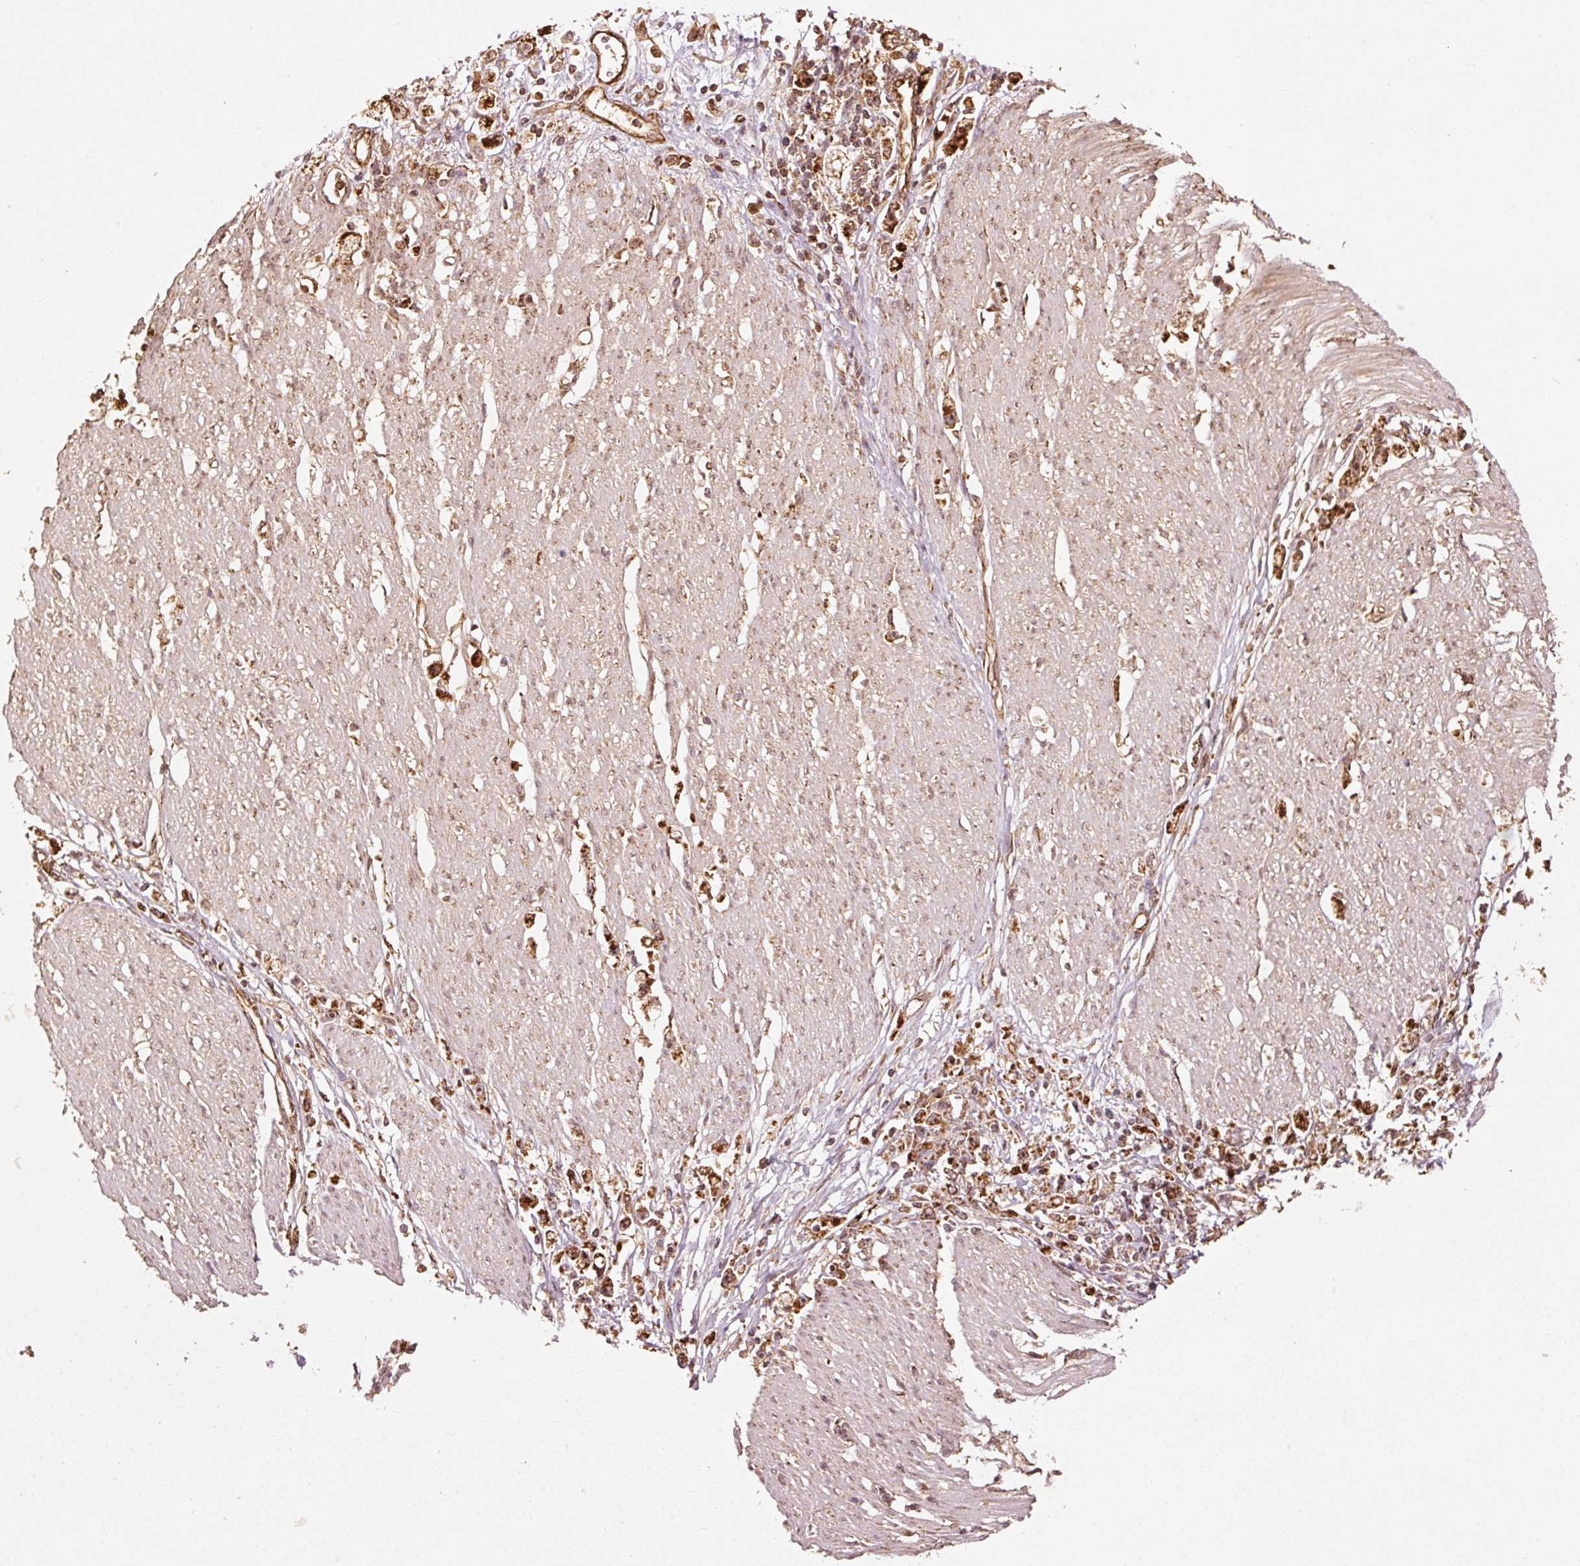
{"staining": {"intensity": "strong", "quantity": ">75%", "location": "cytoplasmic/membranous"}, "tissue": "stomach cancer", "cell_type": "Tumor cells", "image_type": "cancer", "snomed": [{"axis": "morphology", "description": "Adenocarcinoma, NOS"}, {"axis": "topography", "description": "Stomach"}], "caption": "The photomicrograph exhibits staining of stomach cancer, revealing strong cytoplasmic/membranous protein positivity (brown color) within tumor cells.", "gene": "MRPL16", "patient": {"sex": "female", "age": 59}}